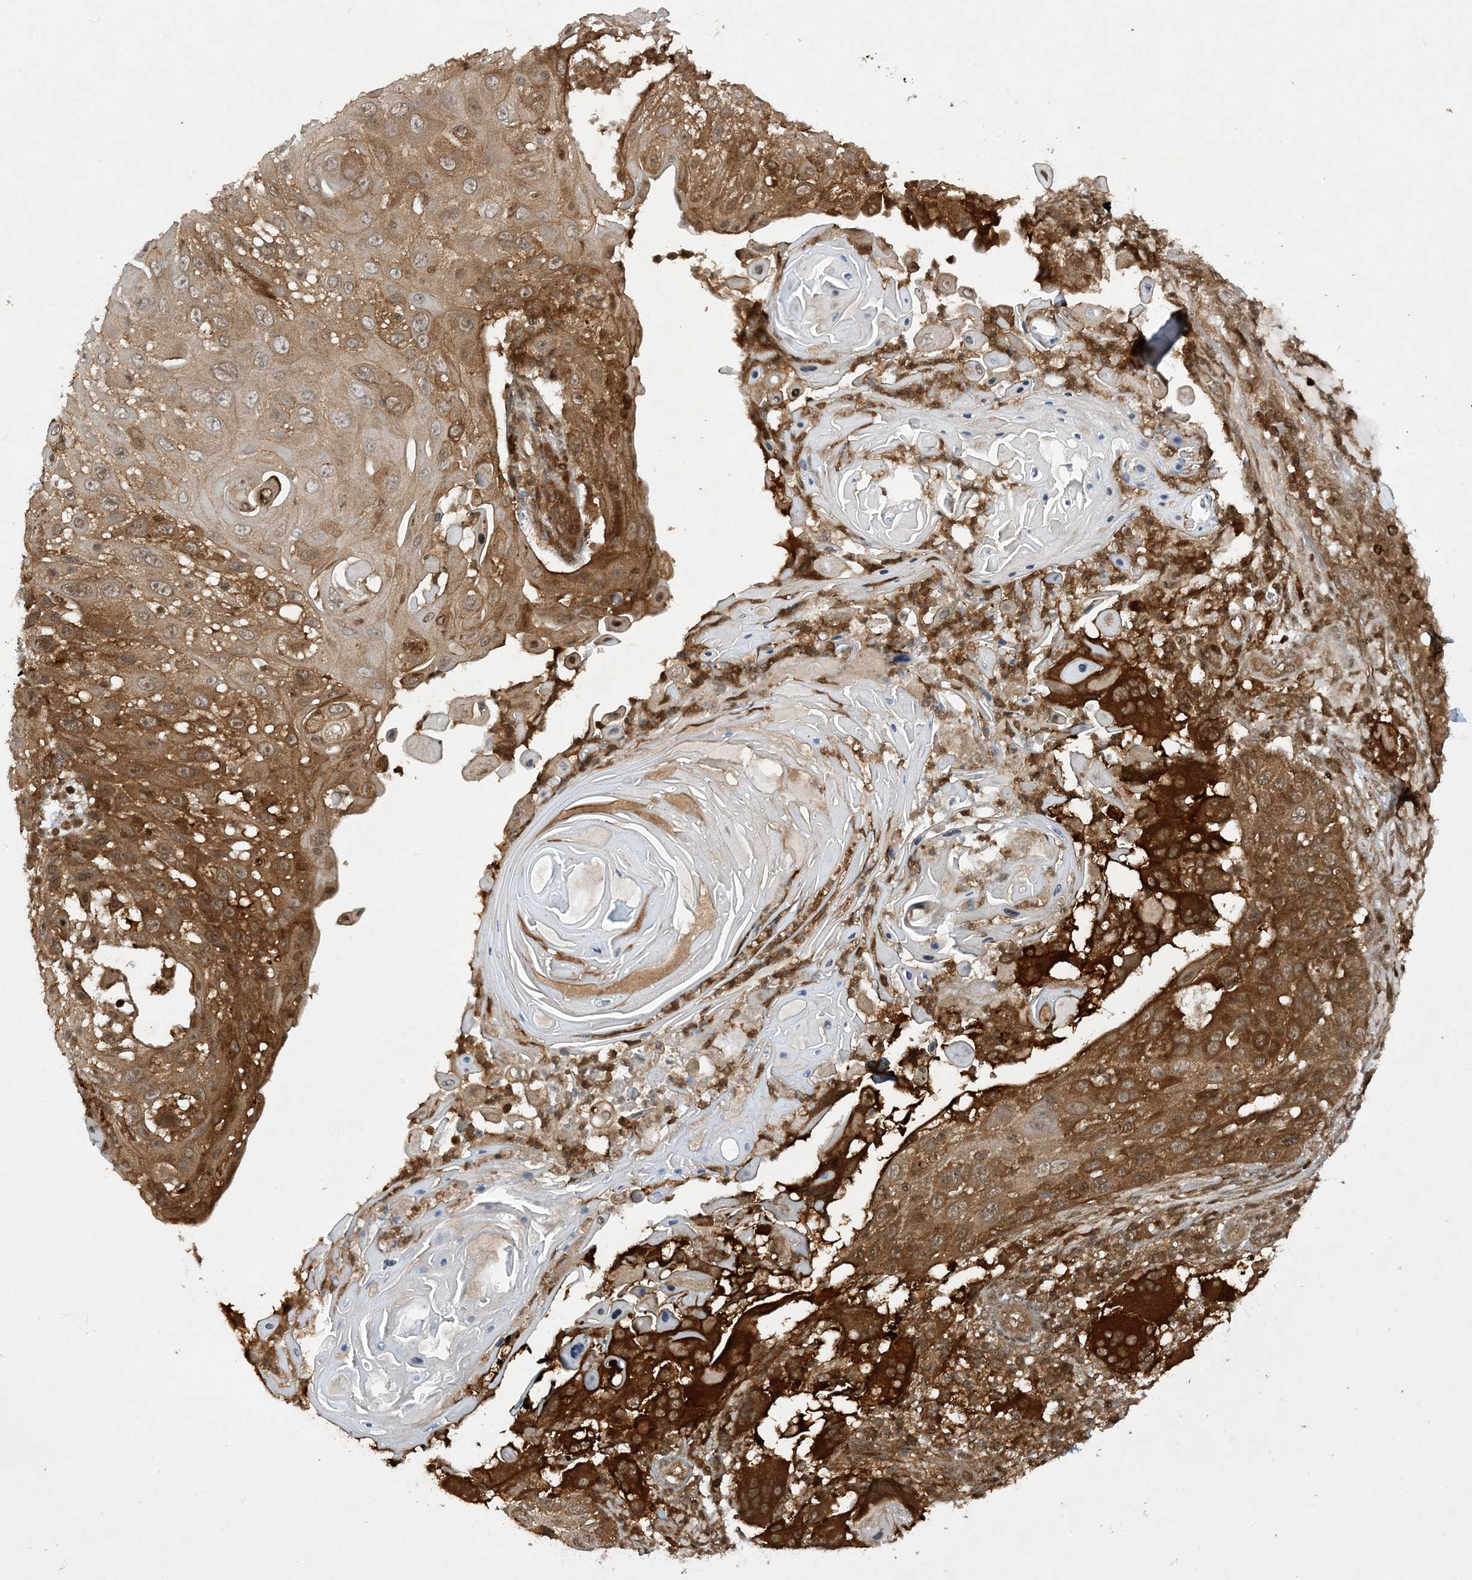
{"staining": {"intensity": "moderate", "quantity": ">75%", "location": "cytoplasmic/membranous"}, "tissue": "skin cancer", "cell_type": "Tumor cells", "image_type": "cancer", "snomed": [{"axis": "morphology", "description": "Squamous cell carcinoma, NOS"}, {"axis": "topography", "description": "Skin"}], "caption": "Protein staining of skin squamous cell carcinoma tissue demonstrates moderate cytoplasmic/membranous staining in about >75% of tumor cells.", "gene": "CERT1", "patient": {"sex": "female", "age": 44}}